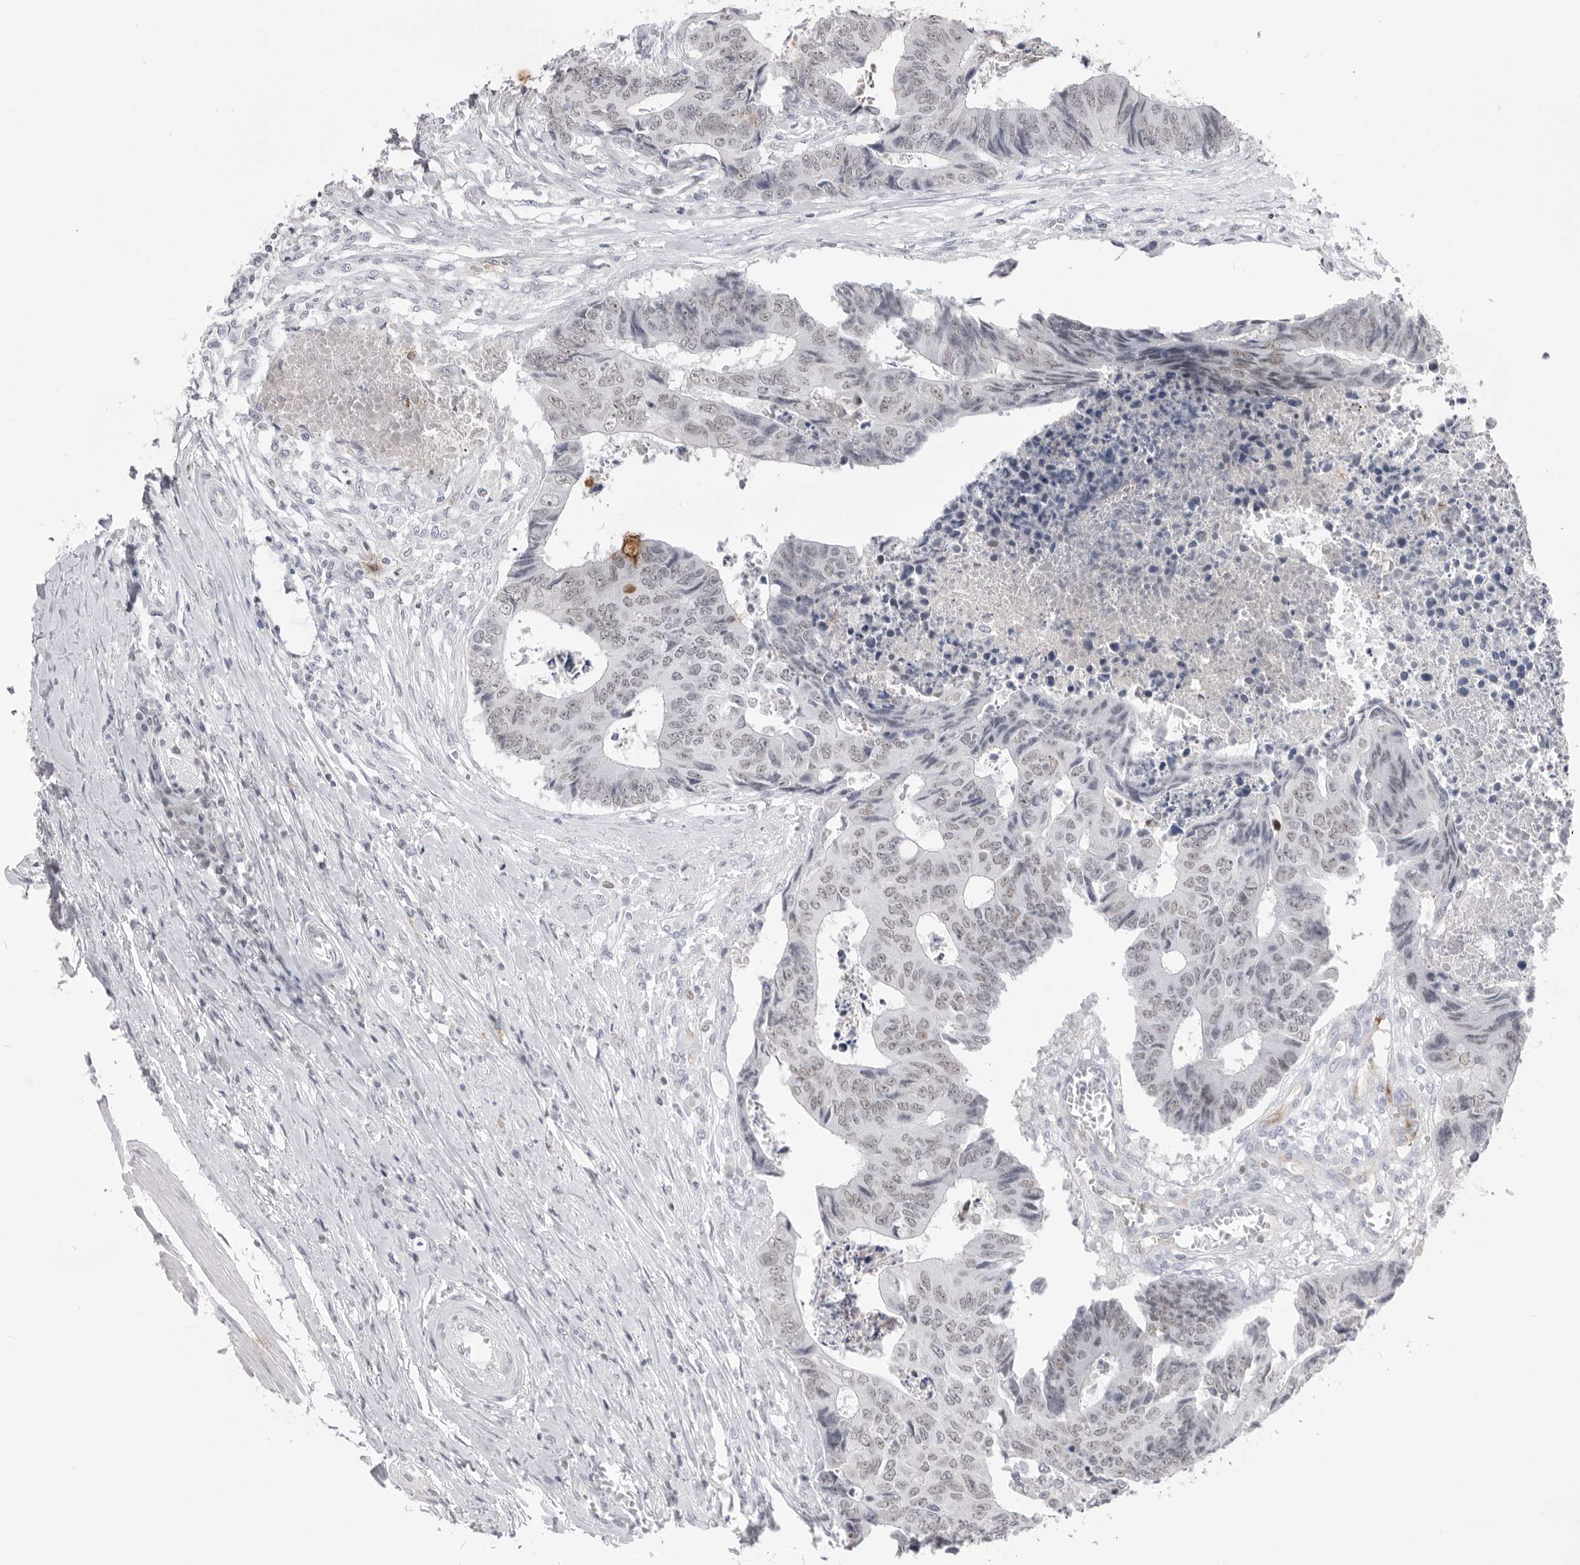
{"staining": {"intensity": "weak", "quantity": "<25%", "location": "nuclear"}, "tissue": "colorectal cancer", "cell_type": "Tumor cells", "image_type": "cancer", "snomed": [{"axis": "morphology", "description": "Adenocarcinoma, NOS"}, {"axis": "topography", "description": "Rectum"}], "caption": "A high-resolution histopathology image shows IHC staining of colorectal cancer (adenocarcinoma), which exhibits no significant expression in tumor cells. (DAB immunohistochemistry visualized using brightfield microscopy, high magnification).", "gene": "ZBTB7B", "patient": {"sex": "male", "age": 84}}